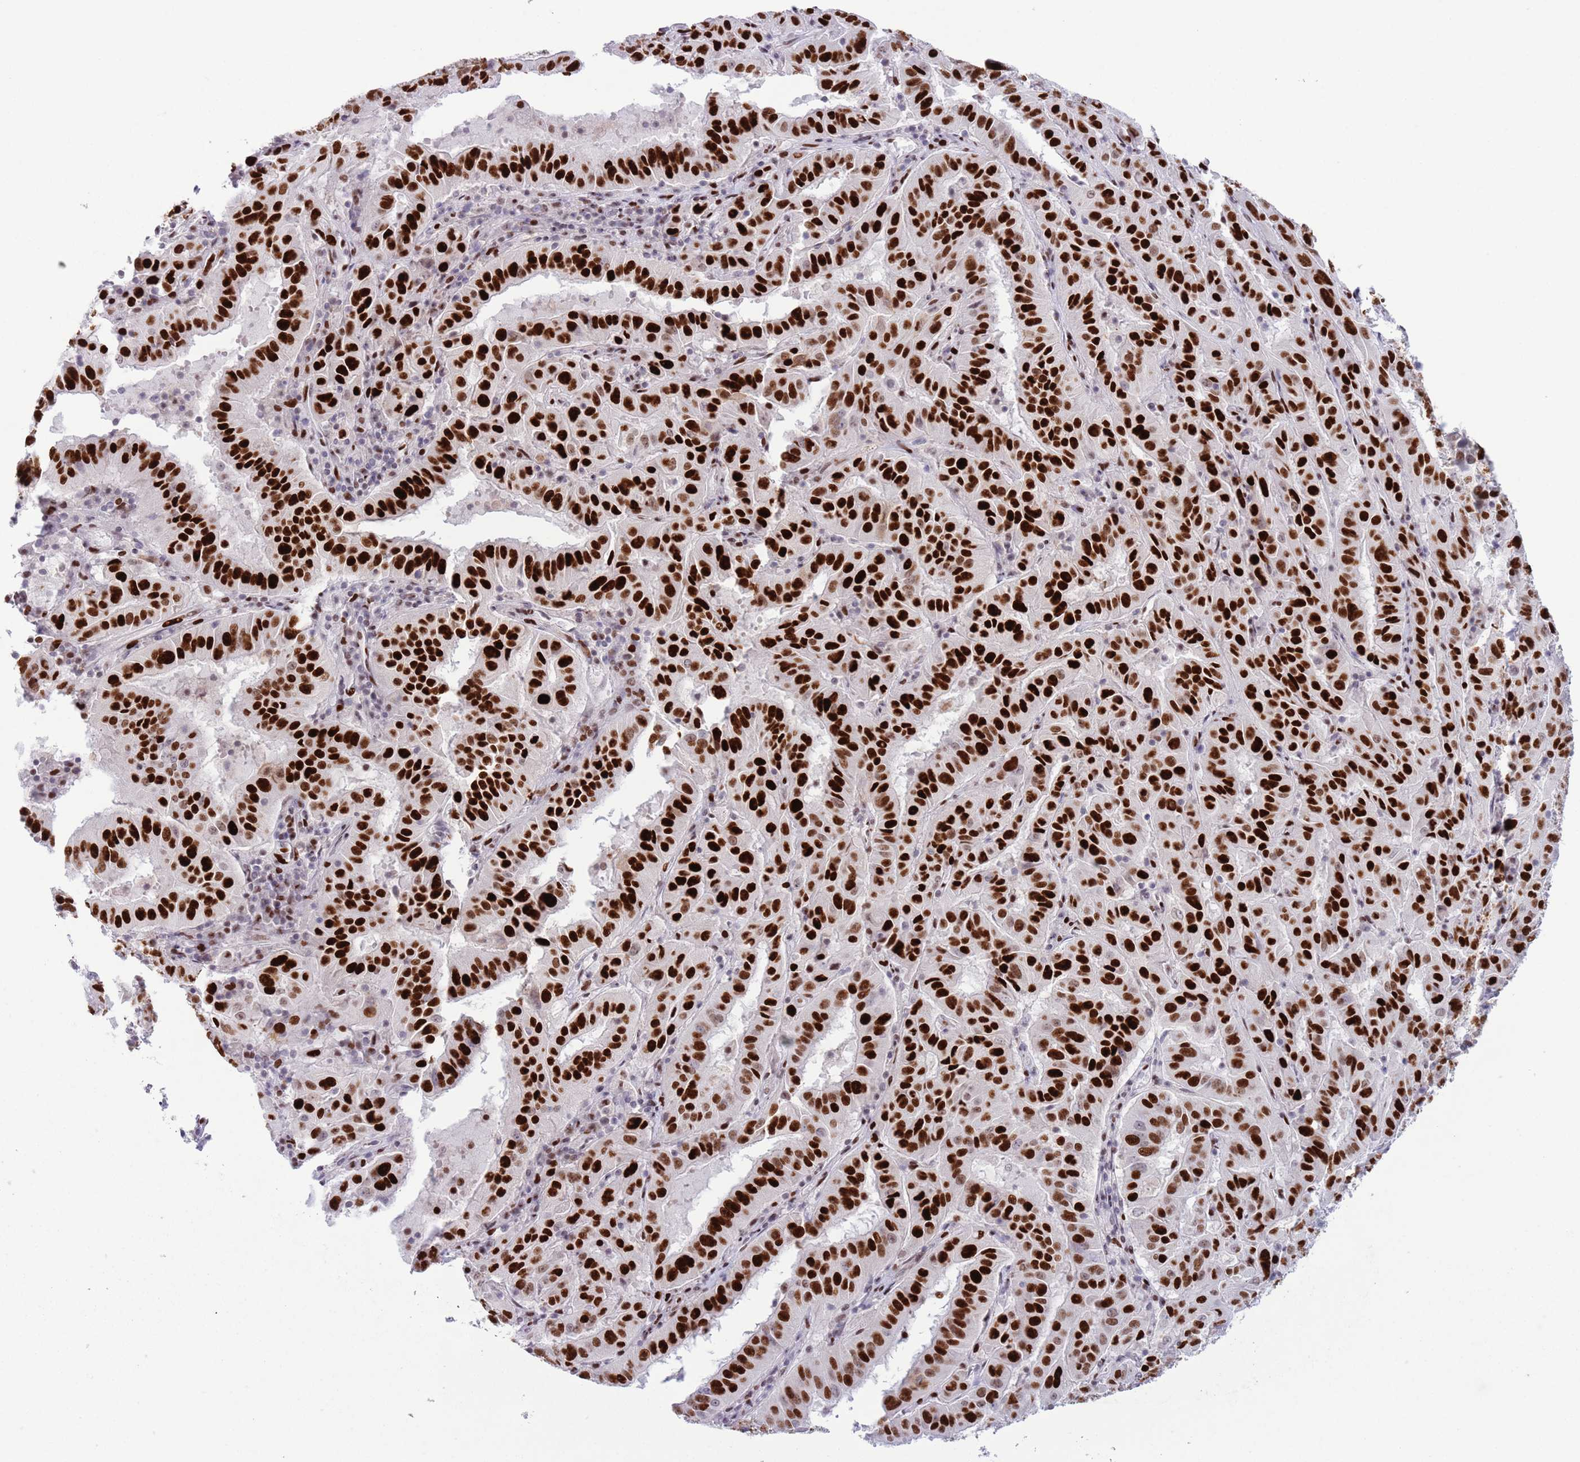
{"staining": {"intensity": "strong", "quantity": ">75%", "location": "nuclear"}, "tissue": "pancreatic cancer", "cell_type": "Tumor cells", "image_type": "cancer", "snomed": [{"axis": "morphology", "description": "Adenocarcinoma, NOS"}, {"axis": "topography", "description": "Pancreas"}], "caption": "Pancreatic cancer (adenocarcinoma) was stained to show a protein in brown. There is high levels of strong nuclear staining in about >75% of tumor cells. (IHC, brightfield microscopy, high magnification).", "gene": "MFSD10", "patient": {"sex": "male", "age": 63}}